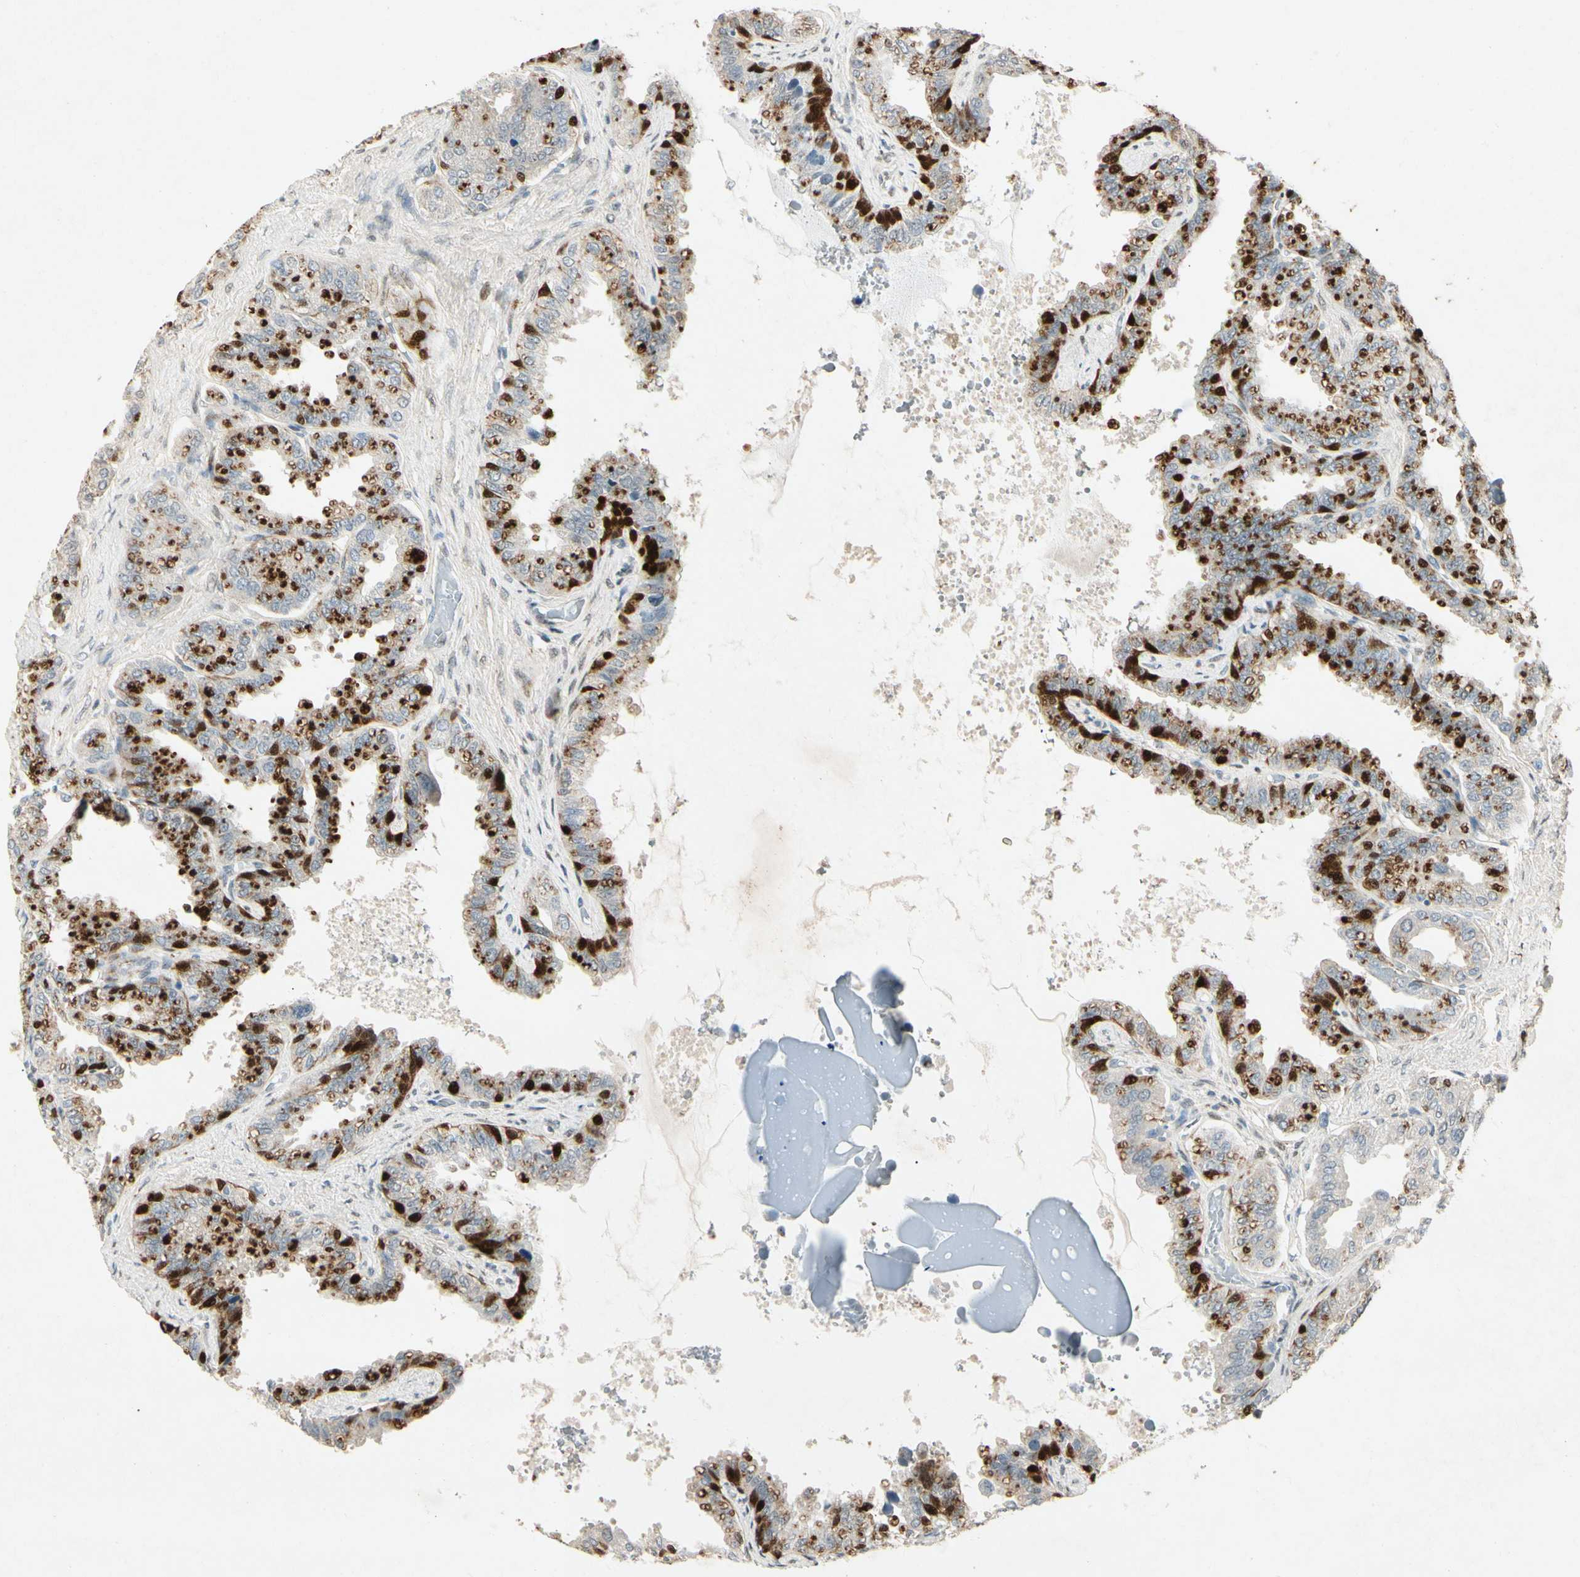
{"staining": {"intensity": "strong", "quantity": "25%-75%", "location": "cytoplasmic/membranous,nuclear"}, "tissue": "seminal vesicle", "cell_type": "Glandular cells", "image_type": "normal", "snomed": [{"axis": "morphology", "description": "Normal tissue, NOS"}, {"axis": "topography", "description": "Seminal veicle"}], "caption": "A high-resolution photomicrograph shows immunohistochemistry staining of normal seminal vesicle, which displays strong cytoplasmic/membranous,nuclear expression in approximately 25%-75% of glandular cells.", "gene": "HSPA1B", "patient": {"sex": "male", "age": 46}}